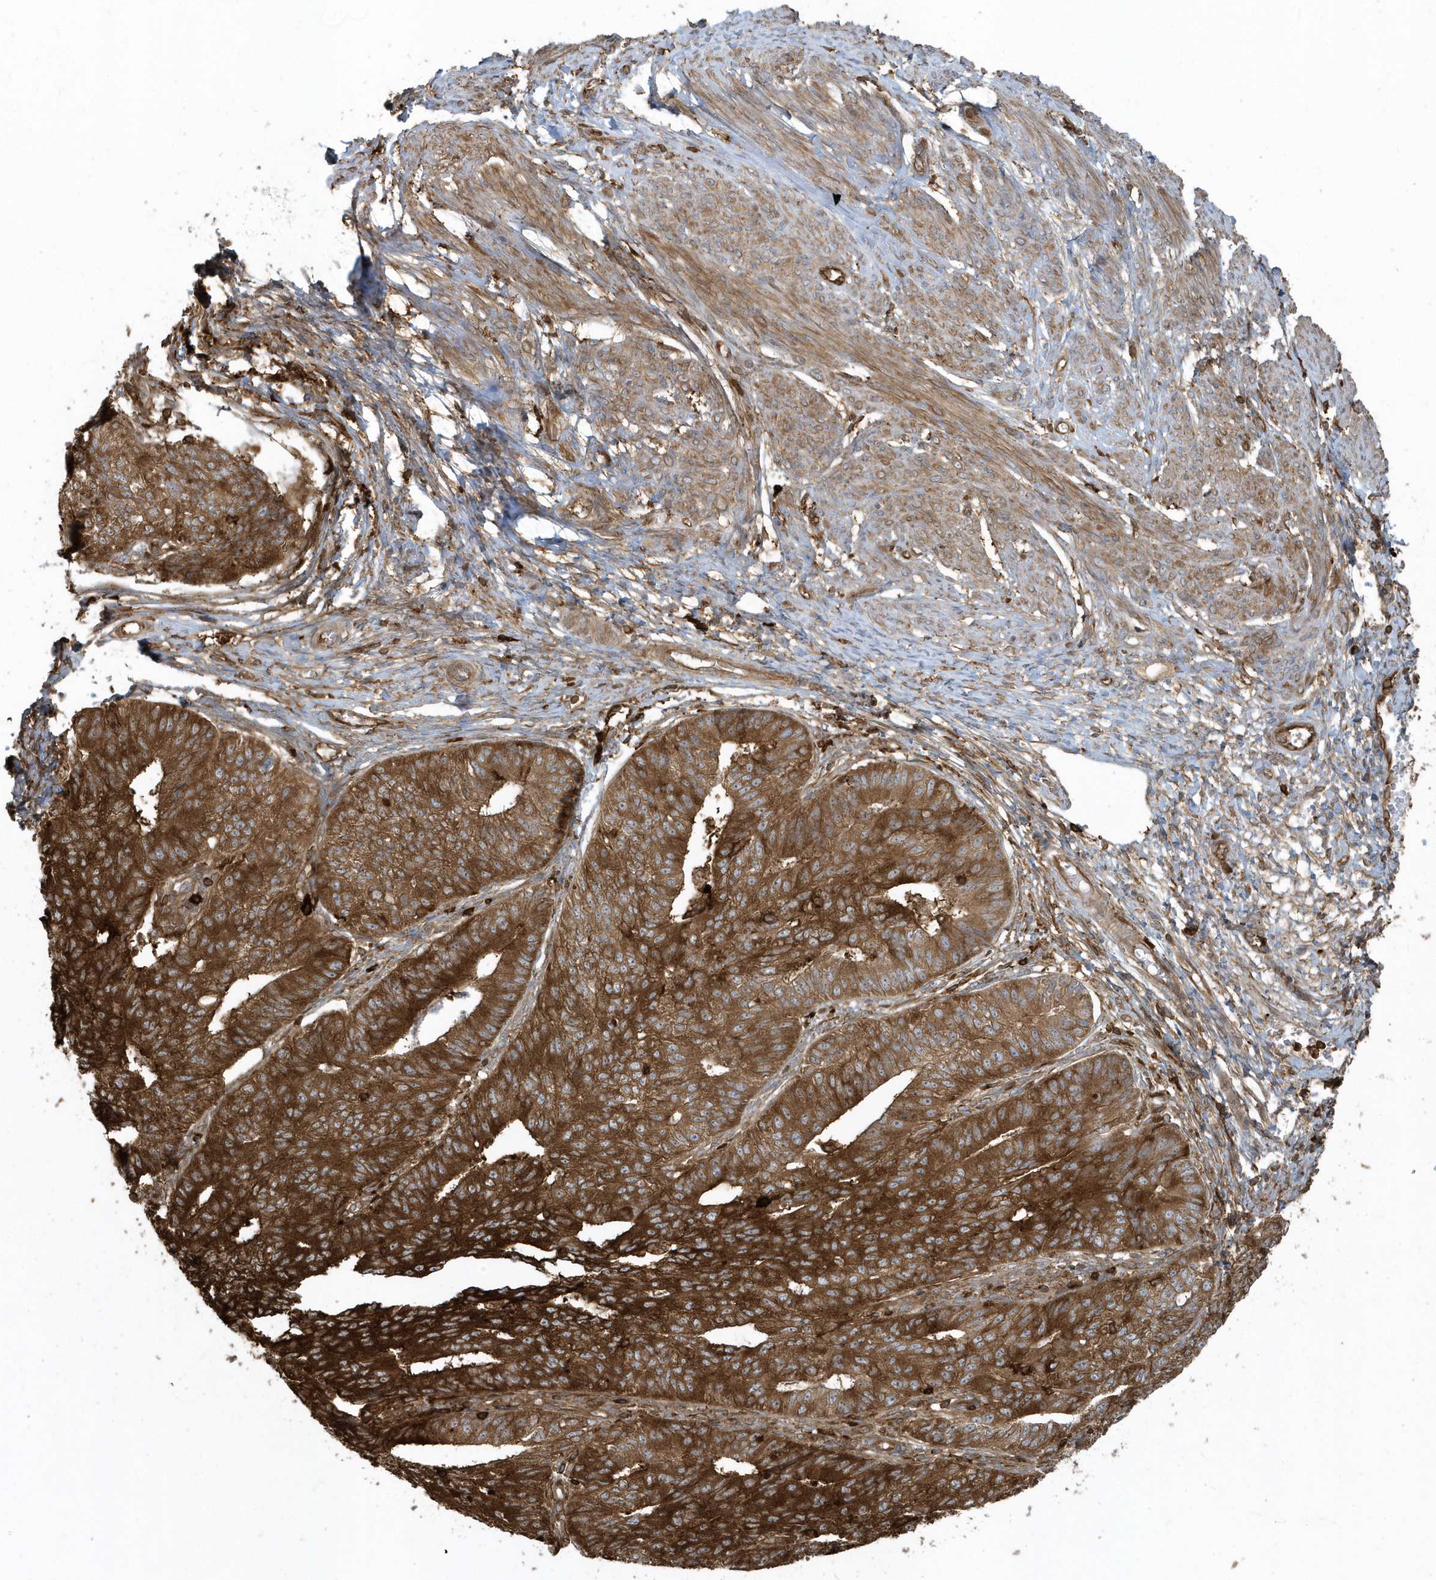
{"staining": {"intensity": "strong", "quantity": ">75%", "location": "cytoplasmic/membranous"}, "tissue": "endometrial cancer", "cell_type": "Tumor cells", "image_type": "cancer", "snomed": [{"axis": "morphology", "description": "Adenocarcinoma, NOS"}, {"axis": "topography", "description": "Endometrium"}], "caption": "Immunohistochemical staining of endometrial cancer (adenocarcinoma) exhibits high levels of strong cytoplasmic/membranous positivity in about >75% of tumor cells.", "gene": "CLCN6", "patient": {"sex": "female", "age": 32}}